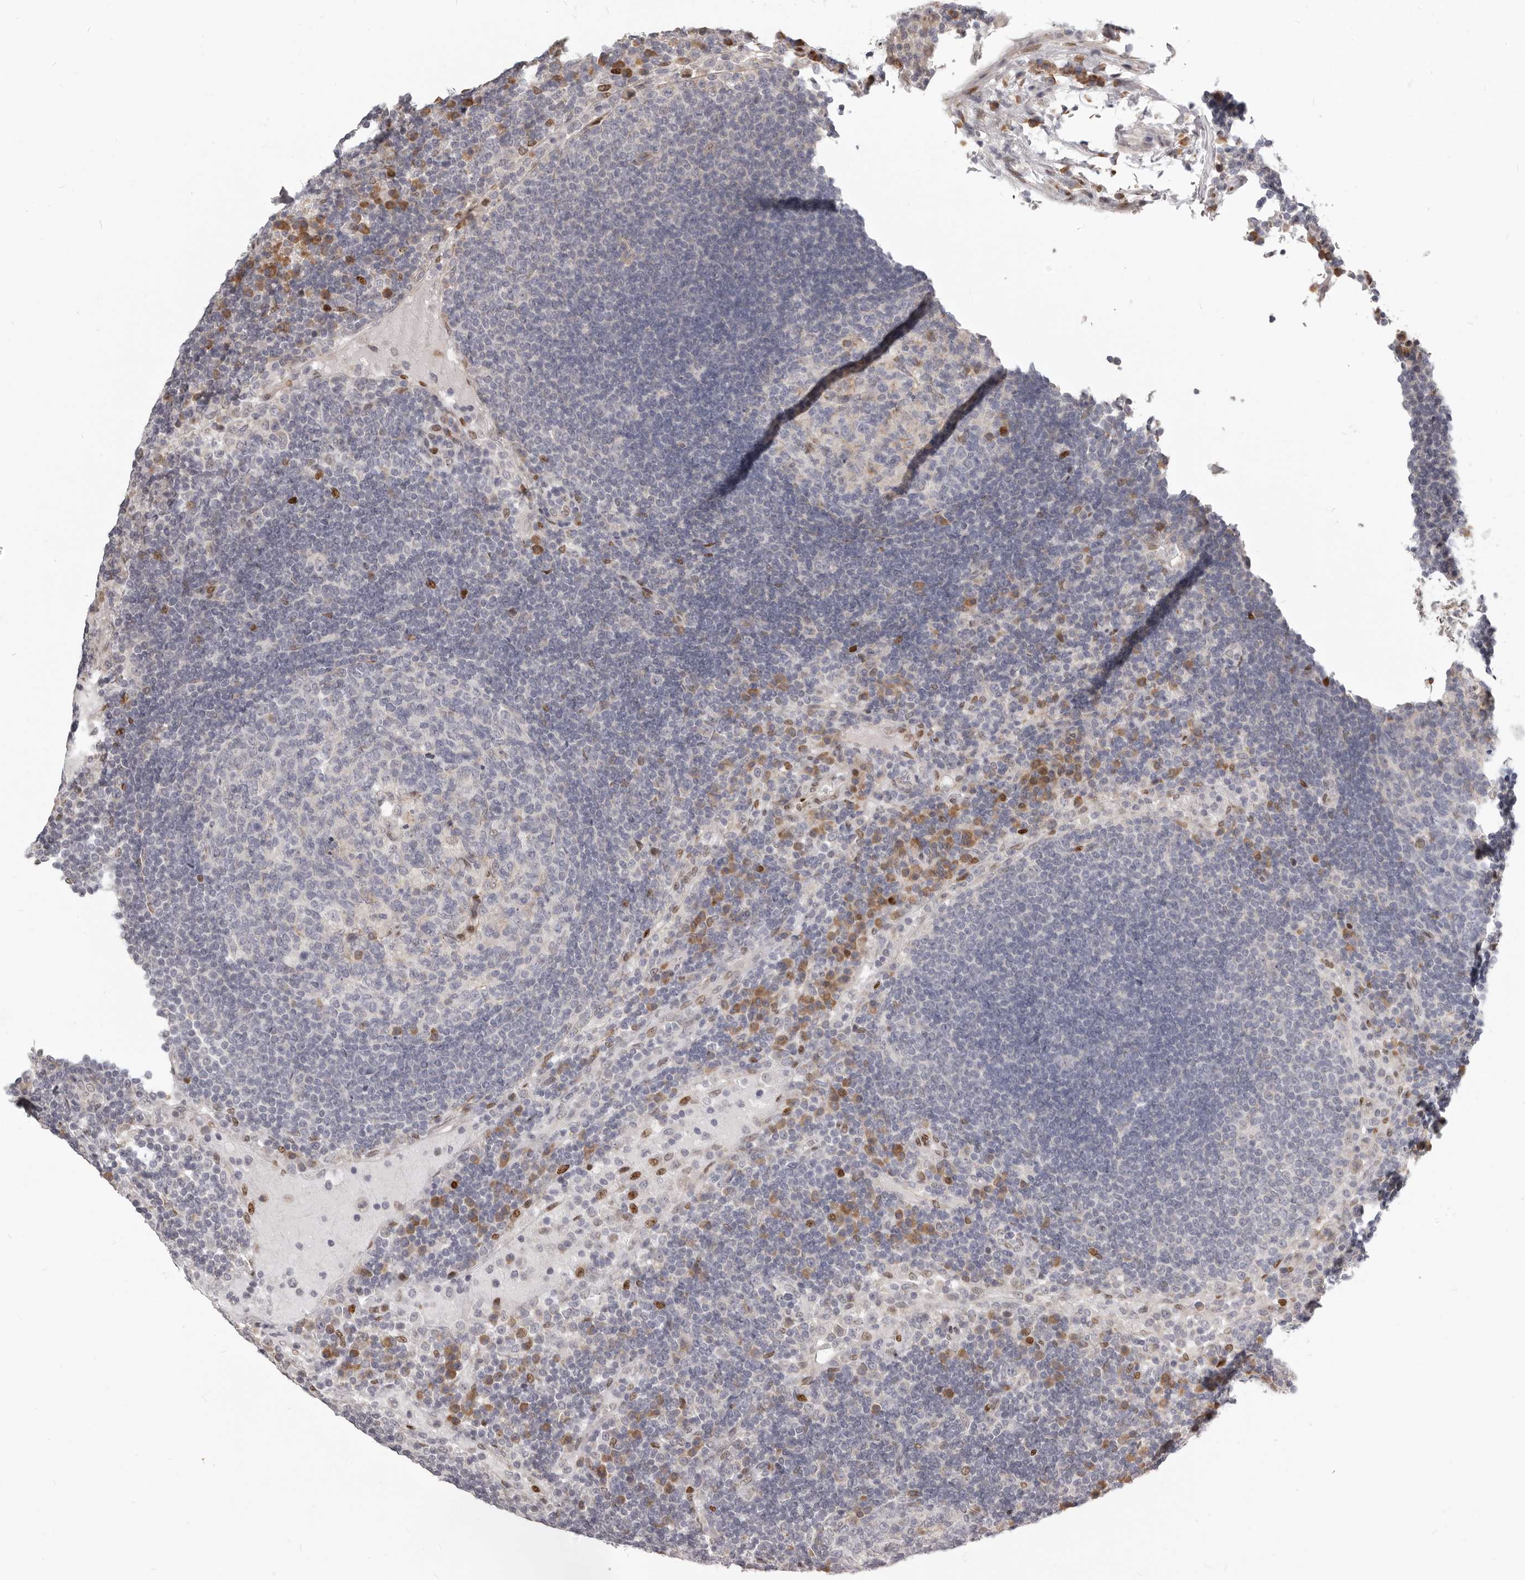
{"staining": {"intensity": "negative", "quantity": "none", "location": "none"}, "tissue": "lymph node", "cell_type": "Germinal center cells", "image_type": "normal", "snomed": [{"axis": "morphology", "description": "Normal tissue, NOS"}, {"axis": "topography", "description": "Lymph node"}], "caption": "DAB (3,3'-diaminobenzidine) immunohistochemical staining of benign lymph node demonstrates no significant positivity in germinal center cells. Nuclei are stained in blue.", "gene": "SRP19", "patient": {"sex": "female", "age": 53}}